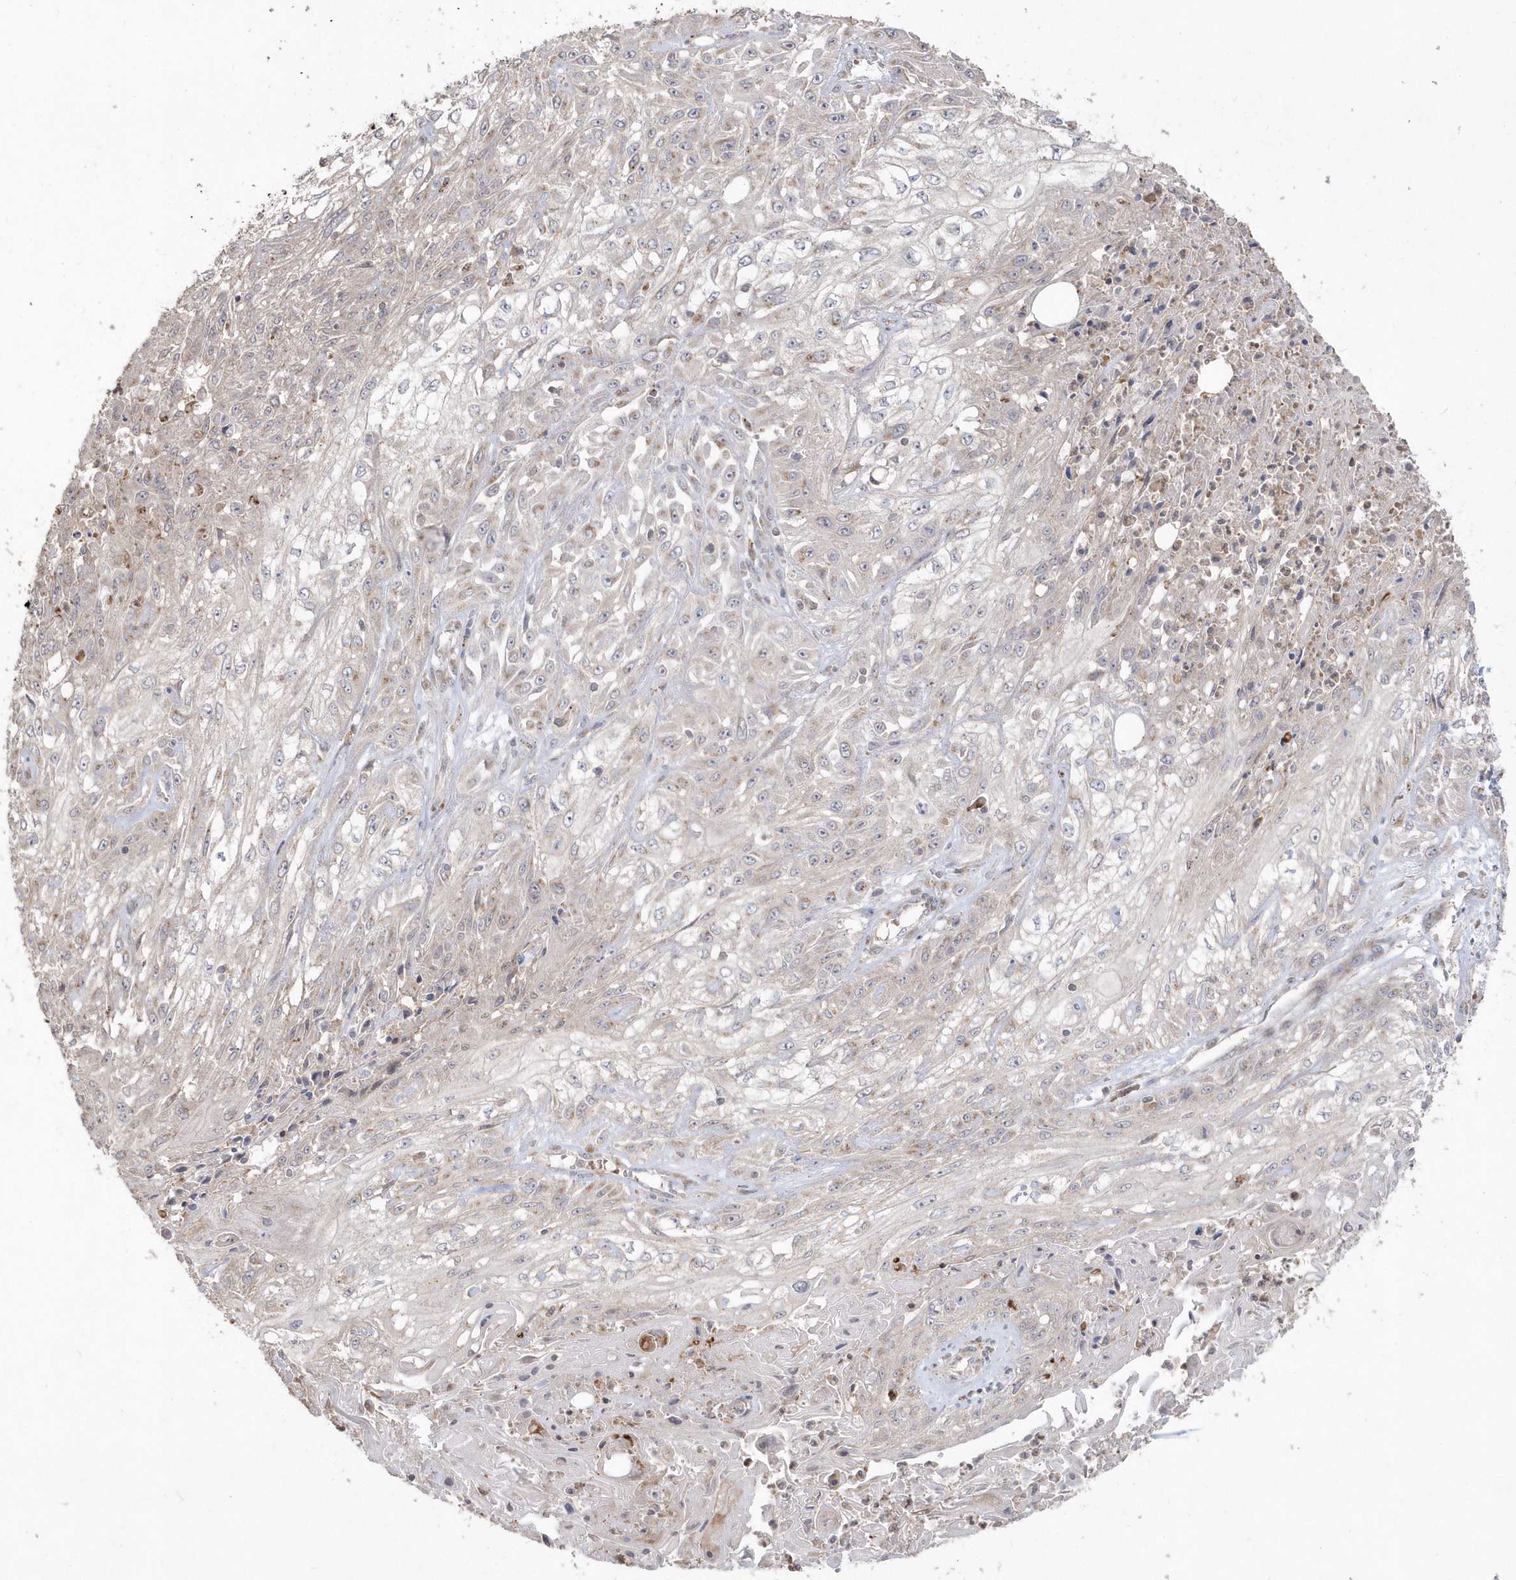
{"staining": {"intensity": "negative", "quantity": "none", "location": "none"}, "tissue": "skin cancer", "cell_type": "Tumor cells", "image_type": "cancer", "snomed": [{"axis": "morphology", "description": "Squamous cell carcinoma, NOS"}, {"axis": "morphology", "description": "Squamous cell carcinoma, metastatic, NOS"}, {"axis": "topography", "description": "Skin"}, {"axis": "topography", "description": "Lymph node"}], "caption": "This is an IHC micrograph of skin metastatic squamous cell carcinoma. There is no expression in tumor cells.", "gene": "GEMIN6", "patient": {"sex": "male", "age": 75}}